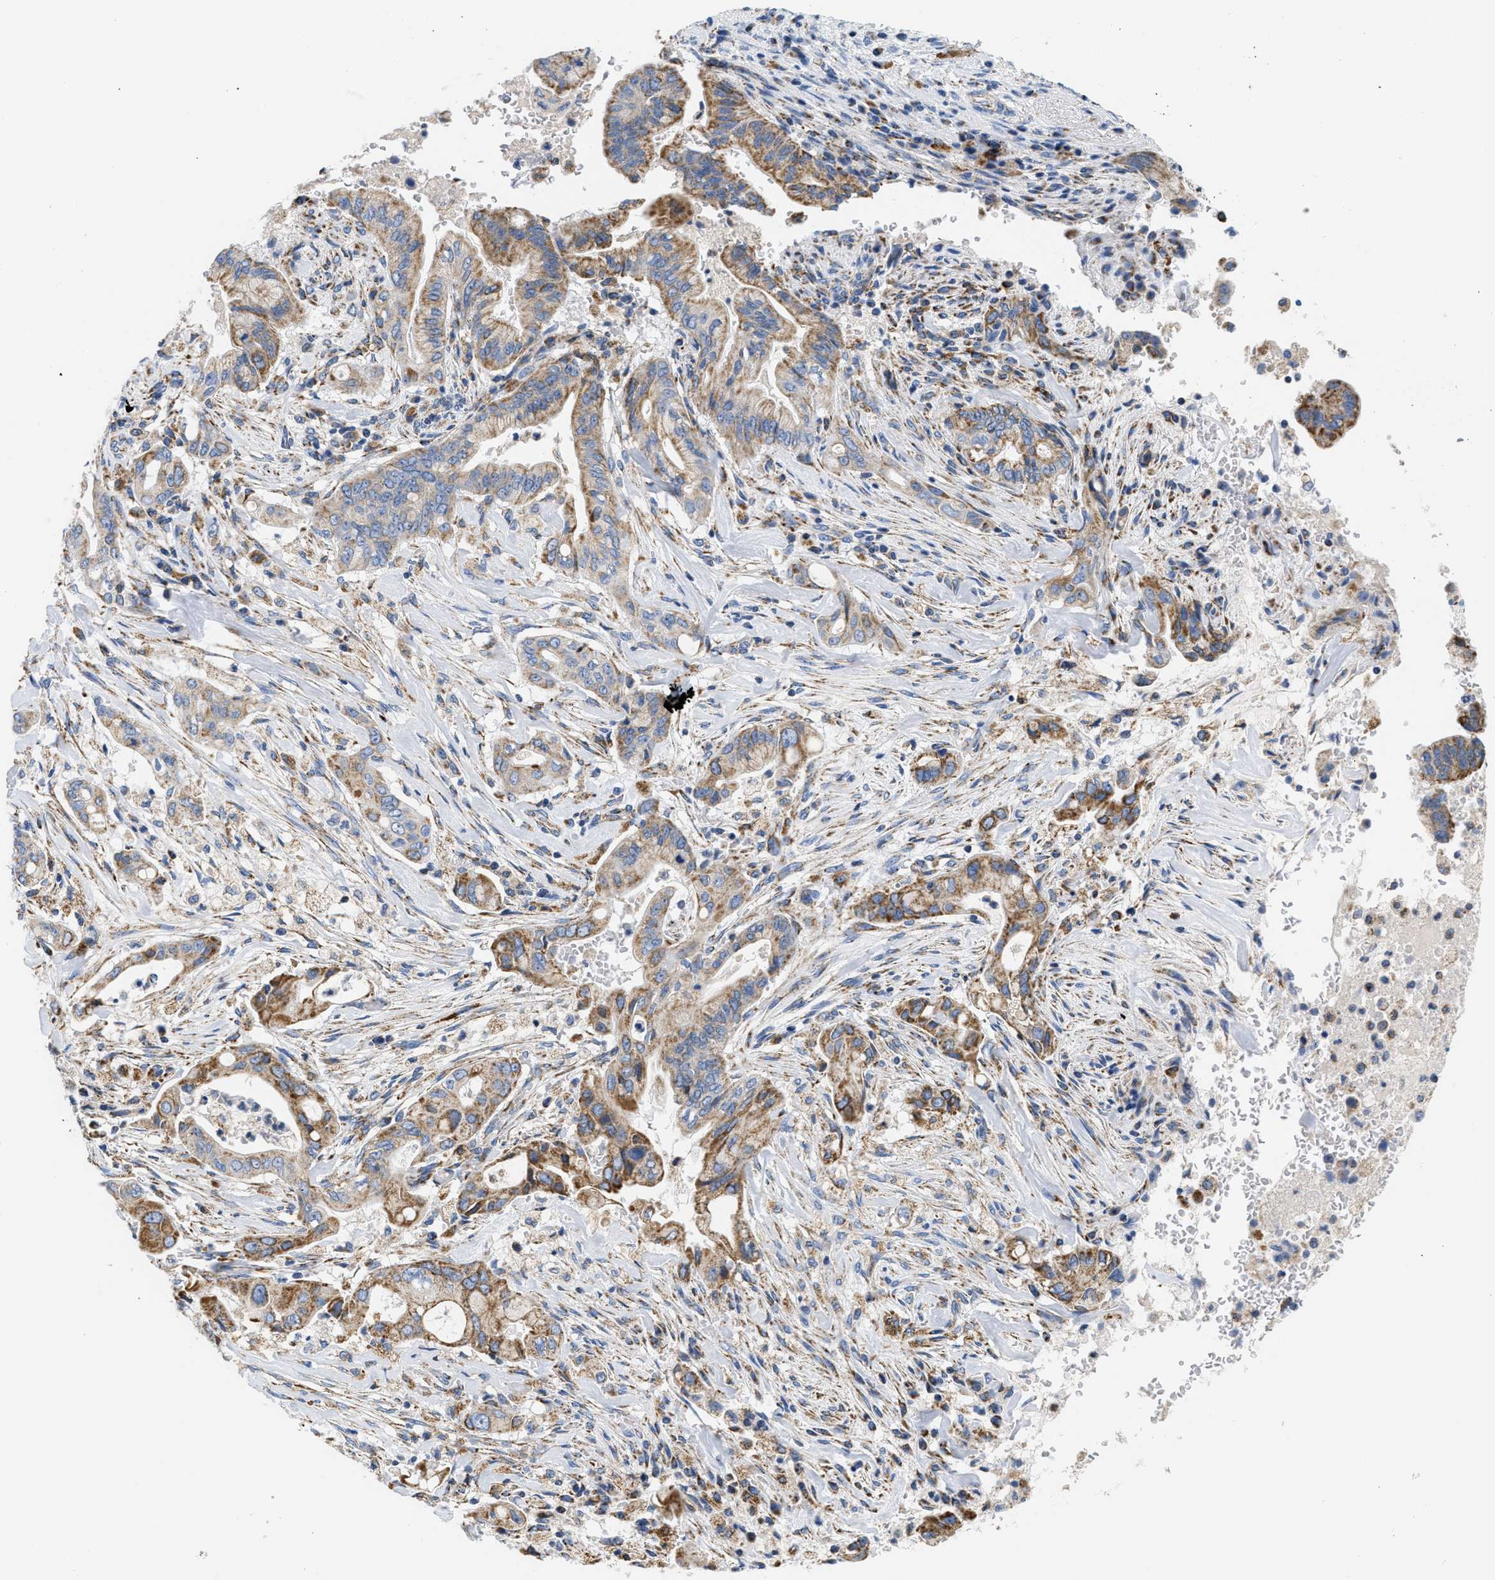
{"staining": {"intensity": "moderate", "quantity": "25%-75%", "location": "cytoplasmic/membranous"}, "tissue": "pancreatic cancer", "cell_type": "Tumor cells", "image_type": "cancer", "snomed": [{"axis": "morphology", "description": "Adenocarcinoma, NOS"}, {"axis": "topography", "description": "Pancreas"}], "caption": "High-magnification brightfield microscopy of pancreatic cancer (adenocarcinoma) stained with DAB (brown) and counterstained with hematoxylin (blue). tumor cells exhibit moderate cytoplasmic/membranous positivity is seen in approximately25%-75% of cells.", "gene": "KCNJ5", "patient": {"sex": "female", "age": 73}}